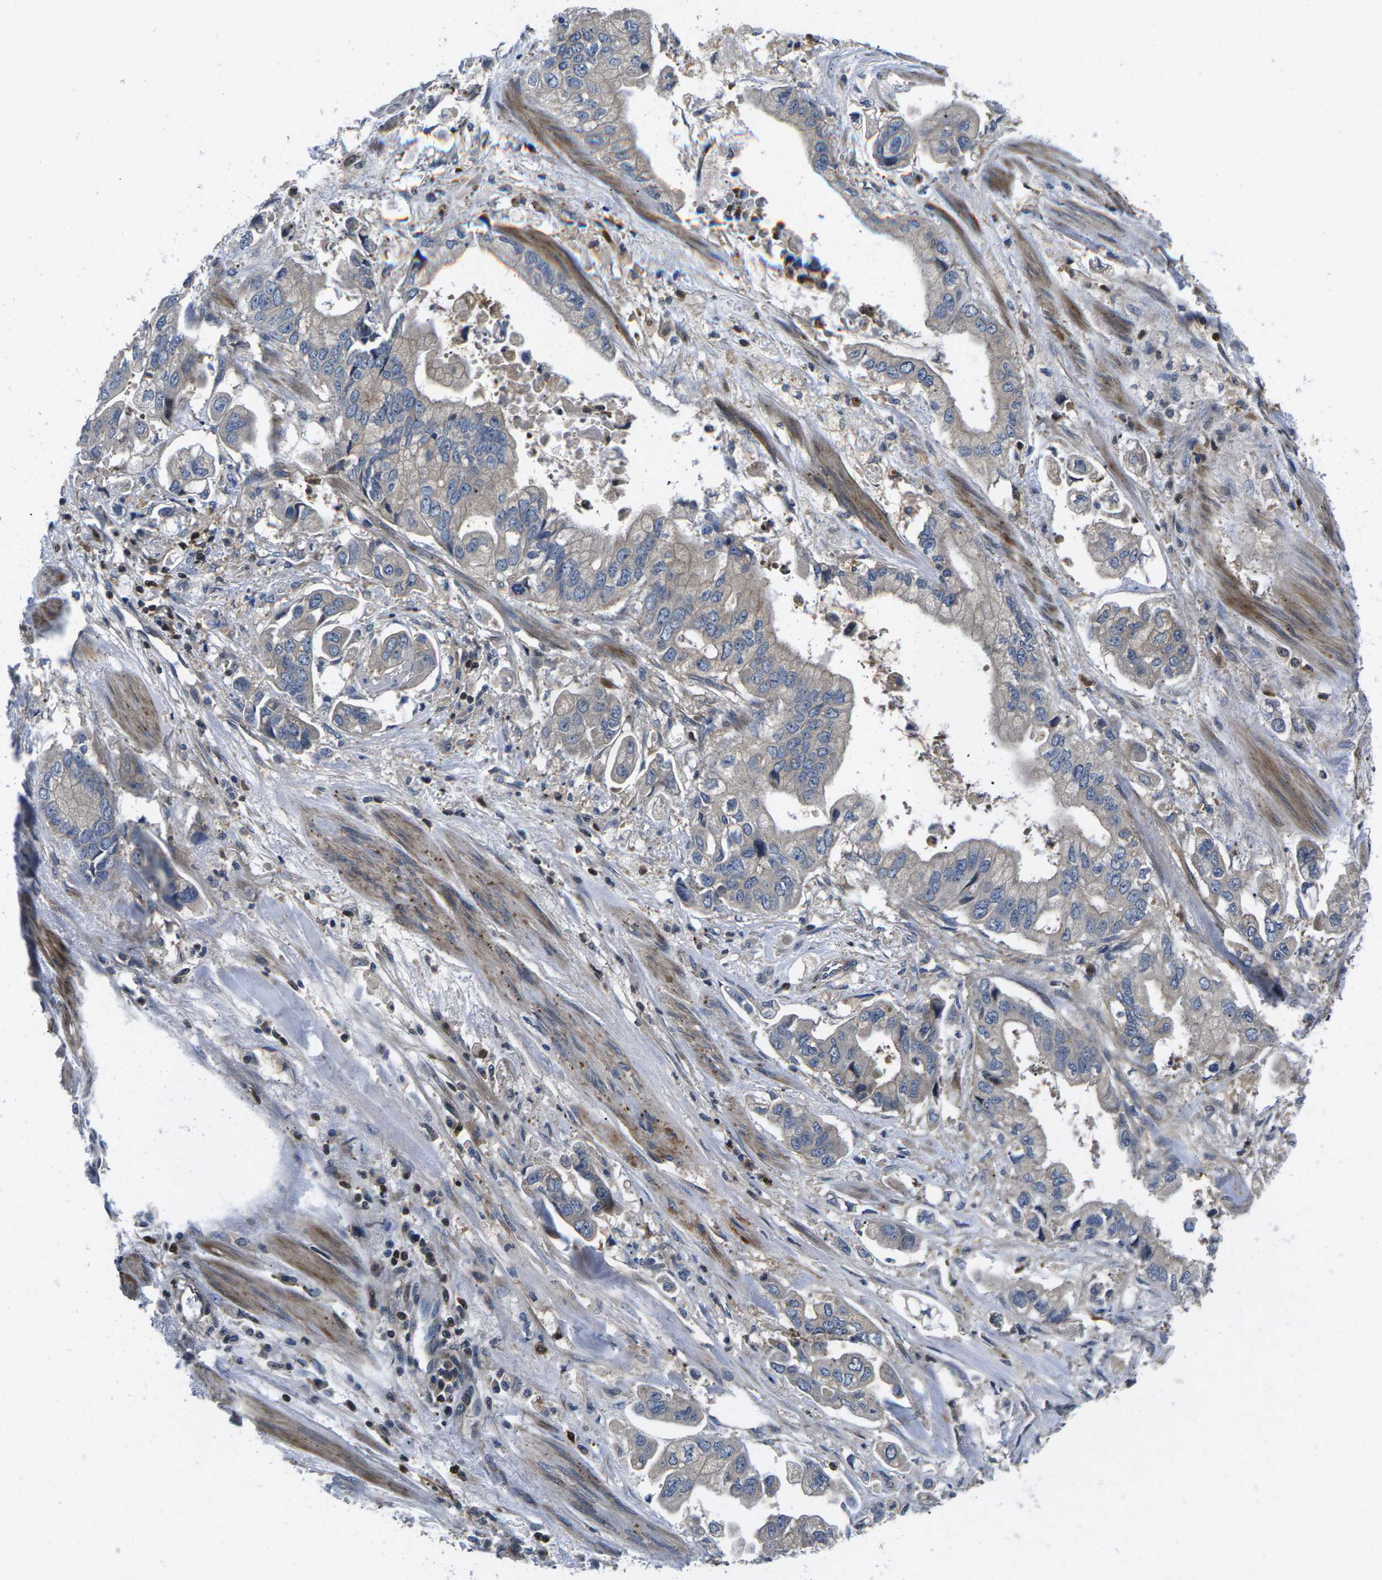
{"staining": {"intensity": "negative", "quantity": "none", "location": "none"}, "tissue": "stomach cancer", "cell_type": "Tumor cells", "image_type": "cancer", "snomed": [{"axis": "morphology", "description": "Normal tissue, NOS"}, {"axis": "morphology", "description": "Adenocarcinoma, NOS"}, {"axis": "topography", "description": "Stomach"}], "caption": "Tumor cells show no significant staining in stomach cancer (adenocarcinoma).", "gene": "PLCE1", "patient": {"sex": "male", "age": 62}}